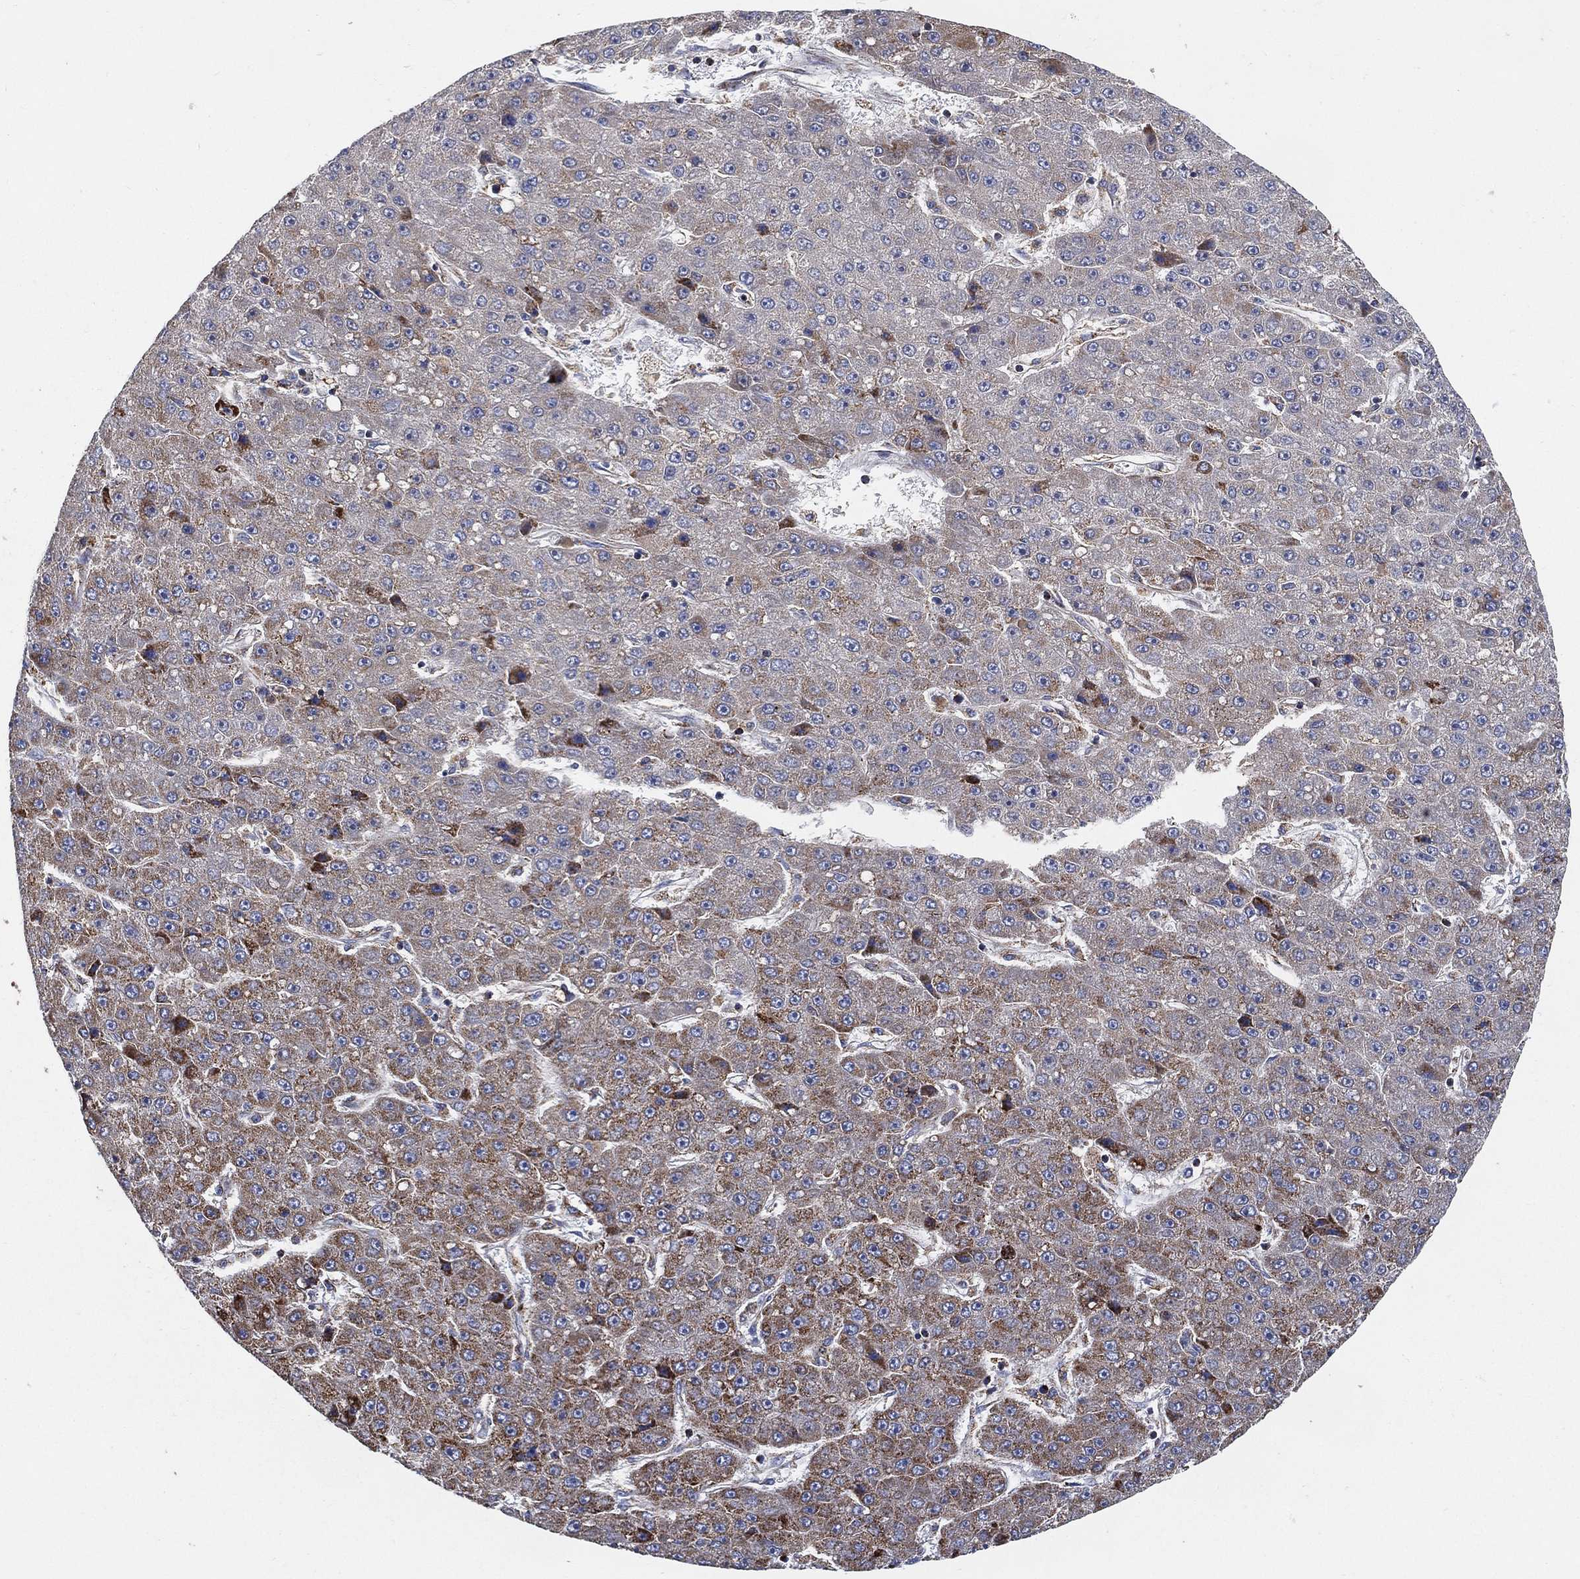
{"staining": {"intensity": "moderate", "quantity": ">75%", "location": "cytoplasmic/membranous"}, "tissue": "liver cancer", "cell_type": "Tumor cells", "image_type": "cancer", "snomed": [{"axis": "morphology", "description": "Carcinoma, Hepatocellular, NOS"}, {"axis": "topography", "description": "Liver"}], "caption": "Tumor cells demonstrate medium levels of moderate cytoplasmic/membranous positivity in about >75% of cells in liver hepatocellular carcinoma.", "gene": "GCAT", "patient": {"sex": "male", "age": 67}}